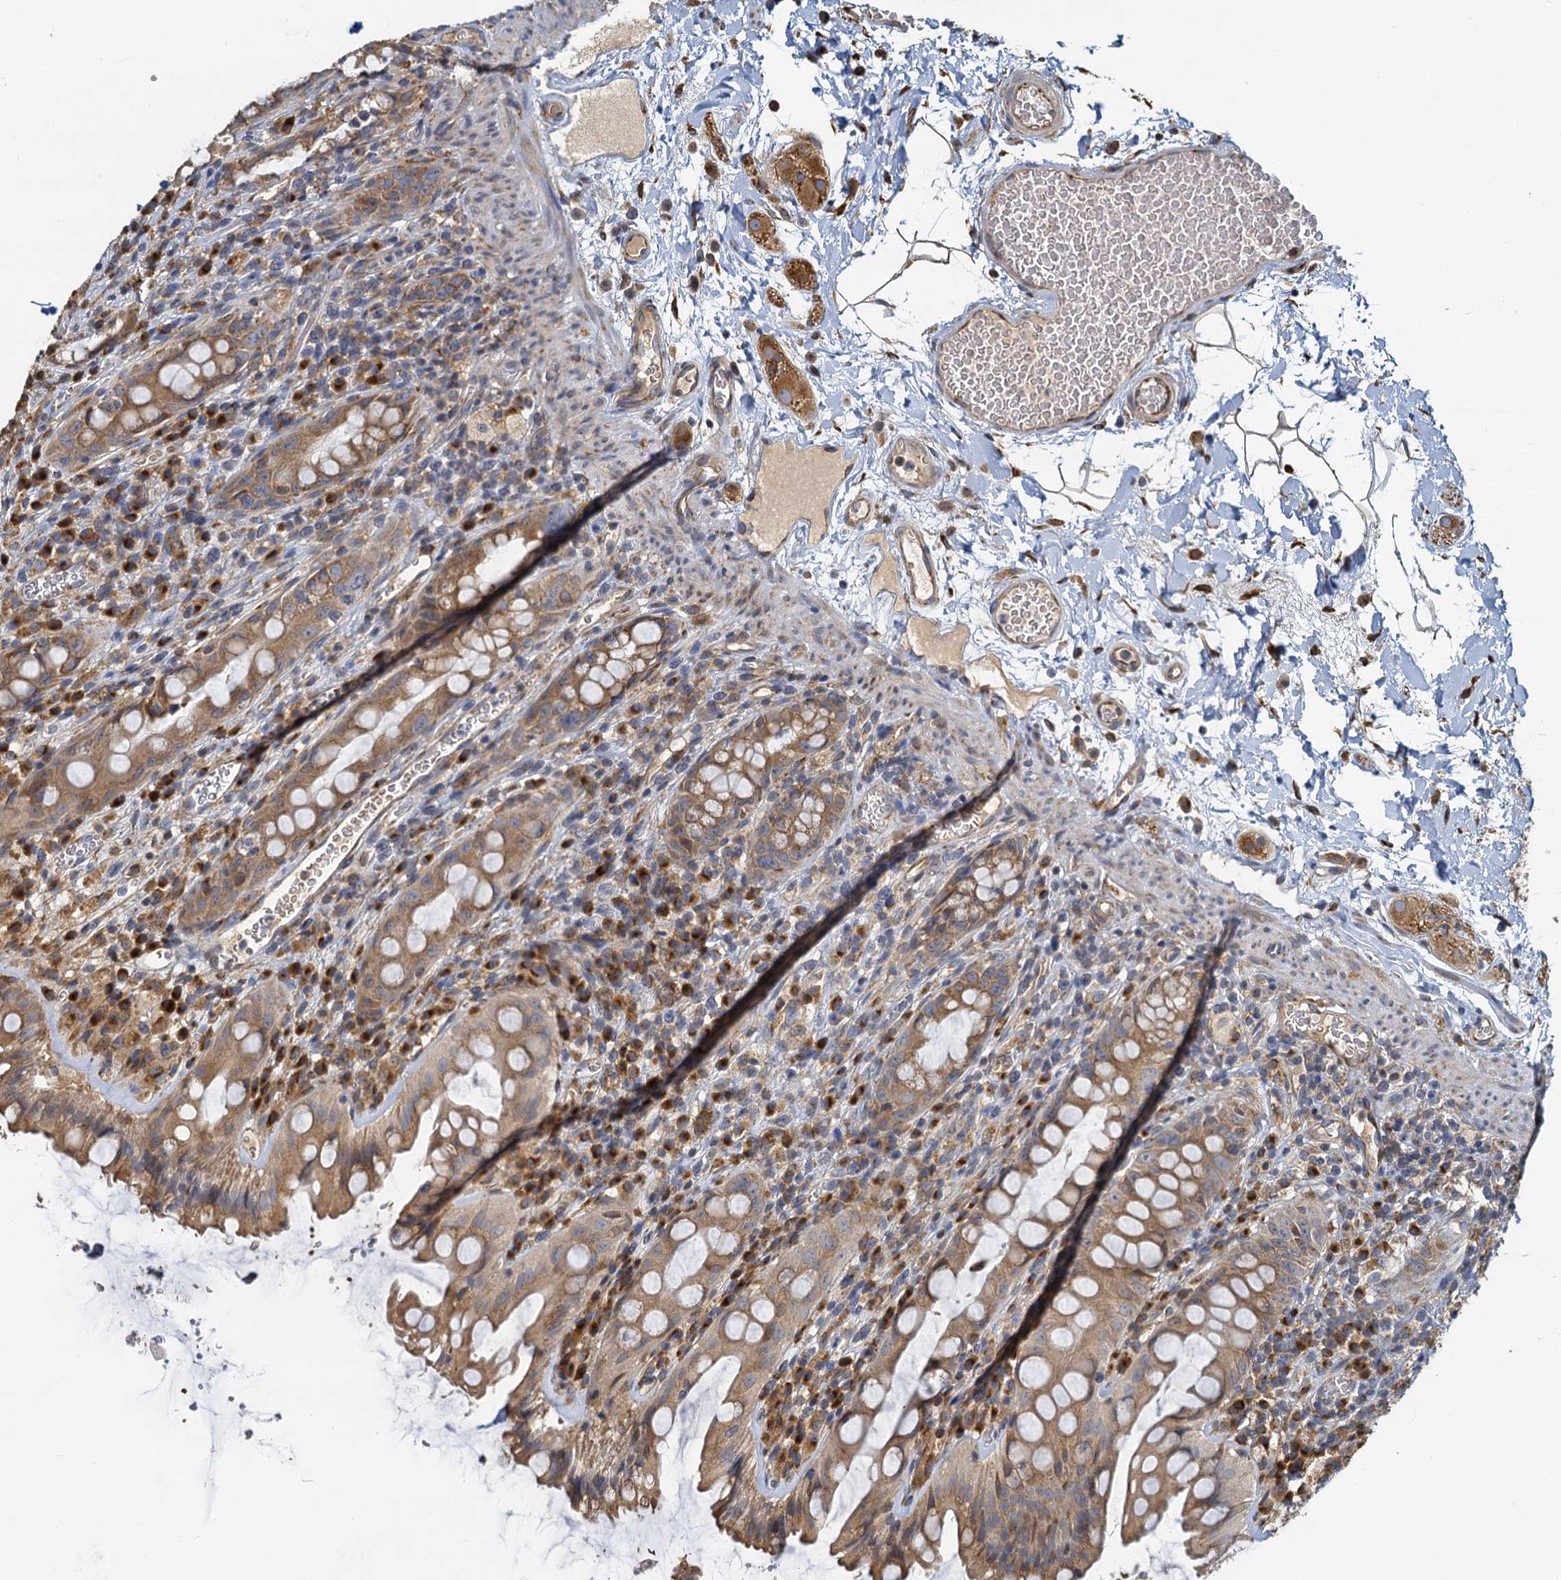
{"staining": {"intensity": "moderate", "quantity": ">75%", "location": "cytoplasmic/membranous"}, "tissue": "rectum", "cell_type": "Glandular cells", "image_type": "normal", "snomed": [{"axis": "morphology", "description": "Normal tissue, NOS"}, {"axis": "topography", "description": "Rectum"}], "caption": "An IHC image of unremarkable tissue is shown. Protein staining in brown shows moderate cytoplasmic/membranous positivity in rectum within glandular cells.", "gene": "NKAPD1", "patient": {"sex": "female", "age": 57}}